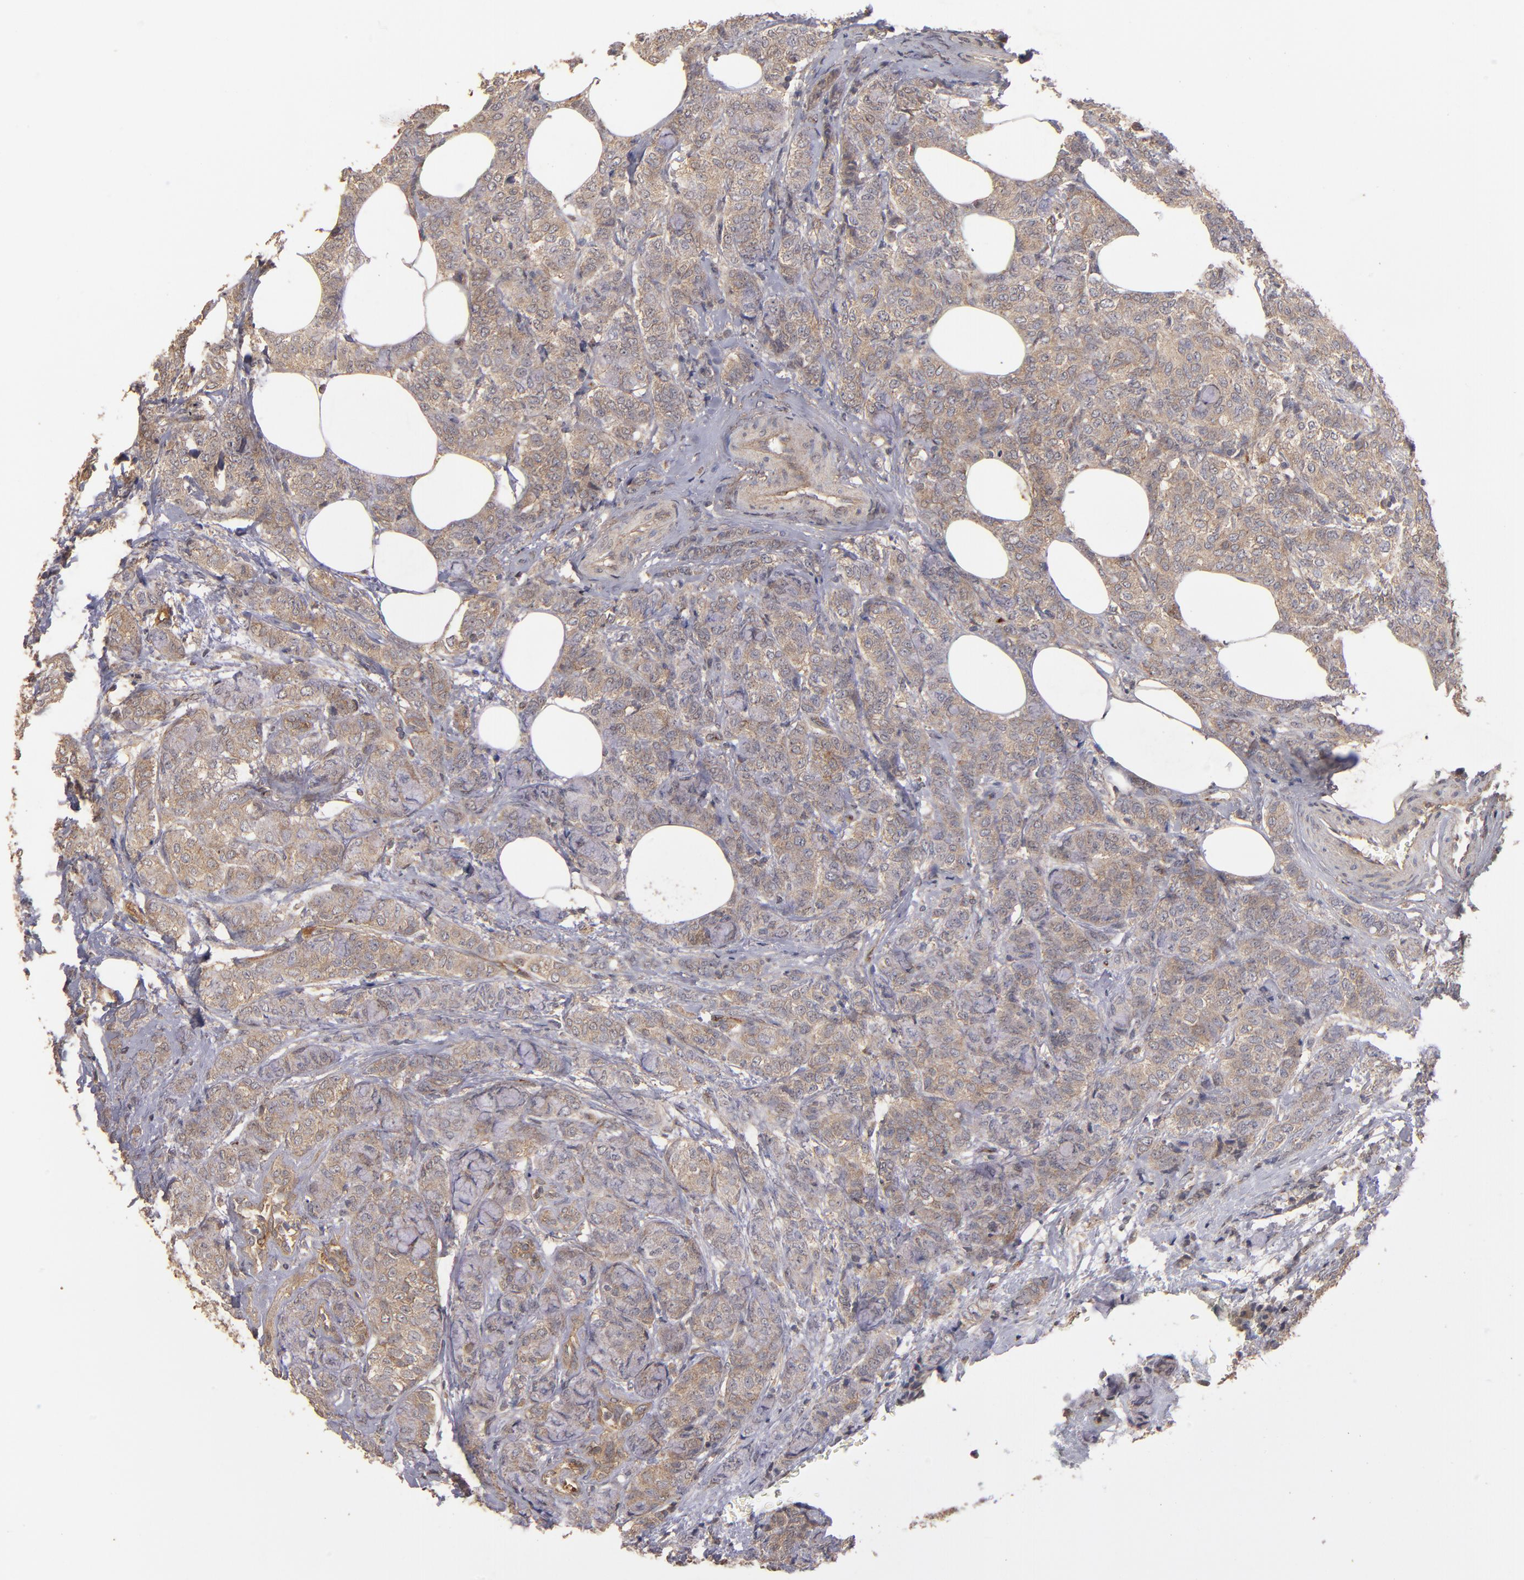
{"staining": {"intensity": "moderate", "quantity": ">75%", "location": "cytoplasmic/membranous"}, "tissue": "breast cancer", "cell_type": "Tumor cells", "image_type": "cancer", "snomed": [{"axis": "morphology", "description": "Lobular carcinoma"}, {"axis": "topography", "description": "Breast"}], "caption": "Immunohistochemical staining of breast cancer displays medium levels of moderate cytoplasmic/membranous protein staining in approximately >75% of tumor cells. The protein is stained brown, and the nuclei are stained in blue (DAB IHC with brightfield microscopy, high magnification).", "gene": "DIPK2B", "patient": {"sex": "female", "age": 60}}